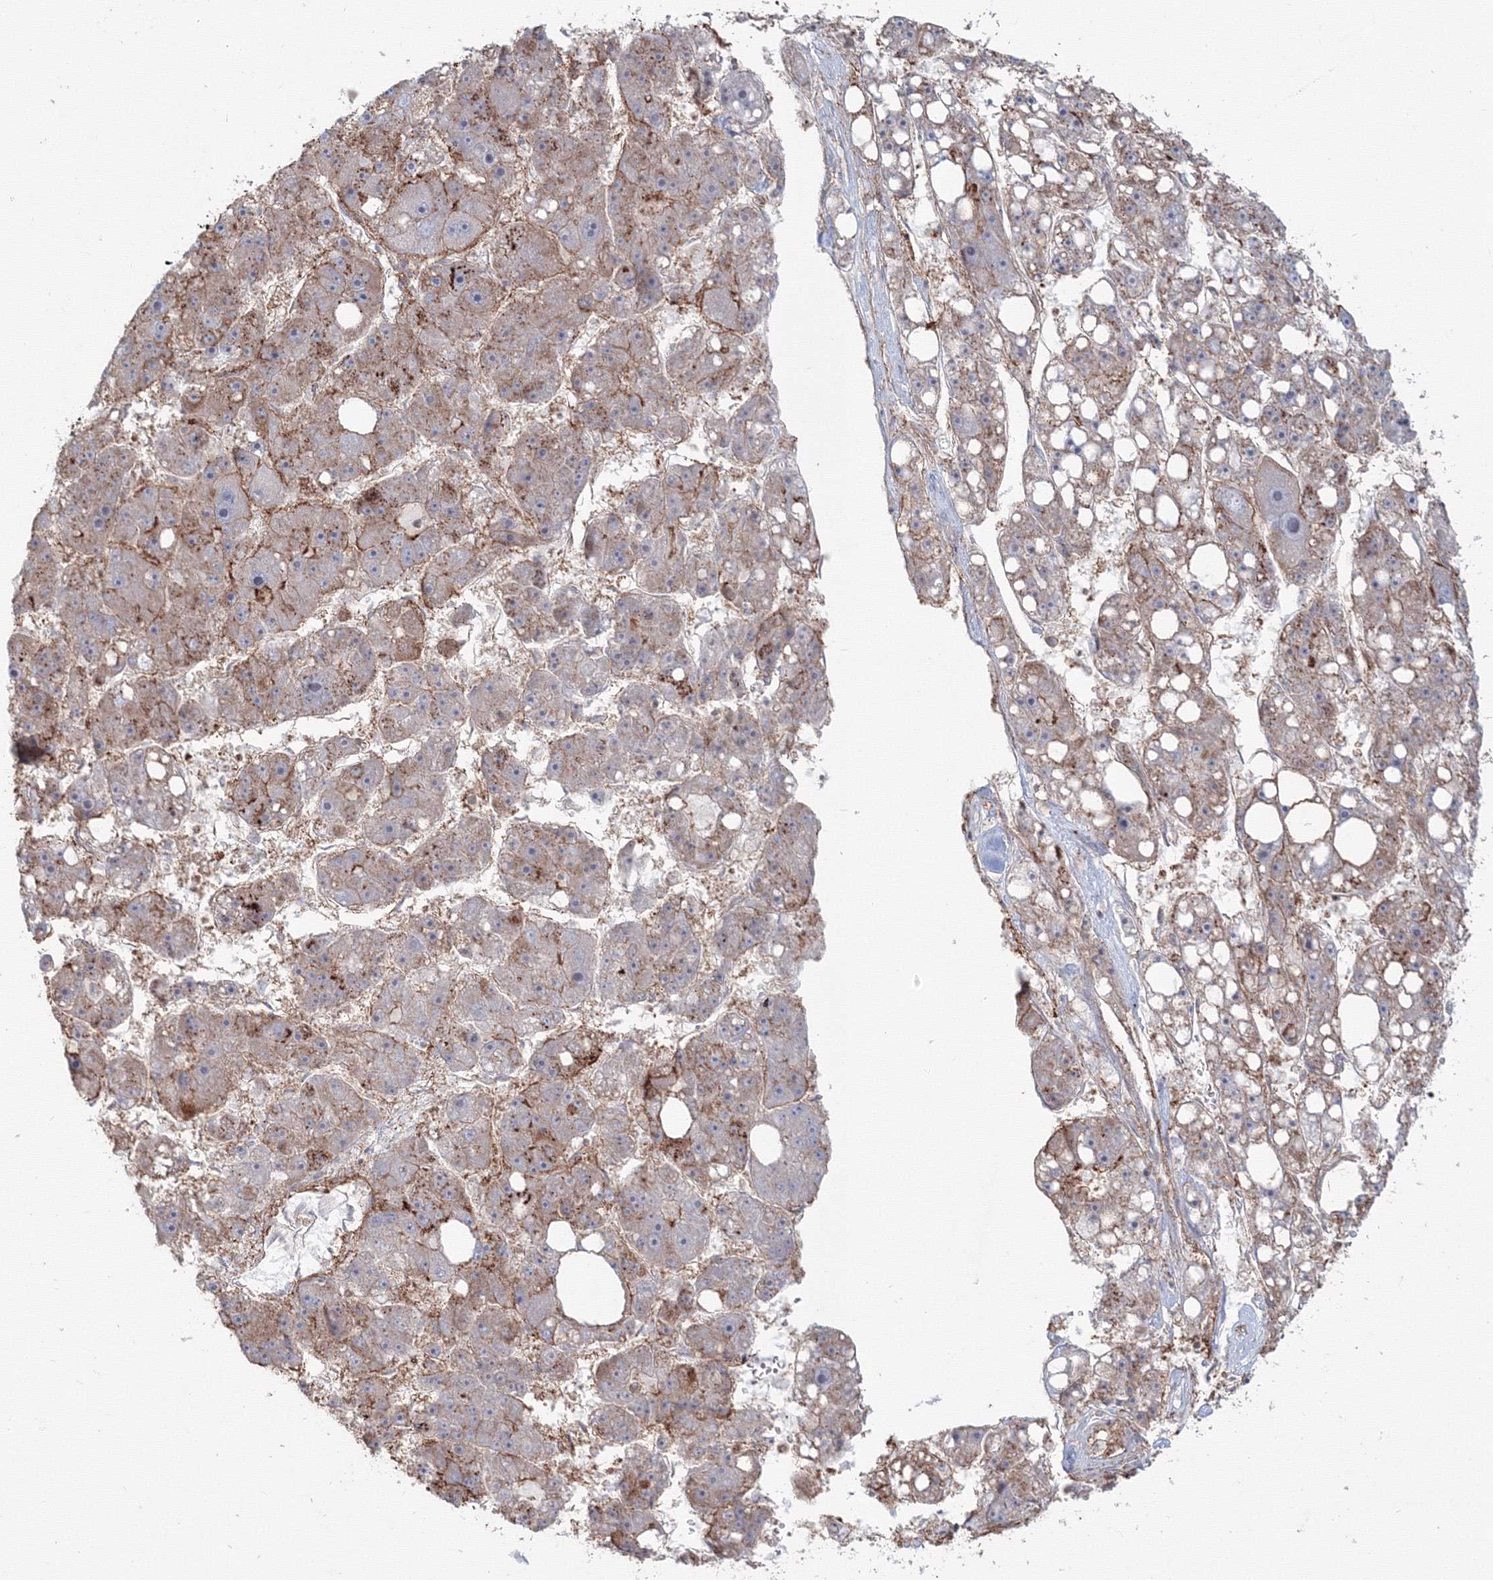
{"staining": {"intensity": "moderate", "quantity": "25%-75%", "location": "cytoplasmic/membranous"}, "tissue": "liver cancer", "cell_type": "Tumor cells", "image_type": "cancer", "snomed": [{"axis": "morphology", "description": "Carcinoma, Hepatocellular, NOS"}, {"axis": "topography", "description": "Liver"}], "caption": "The immunohistochemical stain labels moderate cytoplasmic/membranous staining in tumor cells of liver cancer (hepatocellular carcinoma) tissue.", "gene": "SH3PXD2A", "patient": {"sex": "female", "age": 61}}